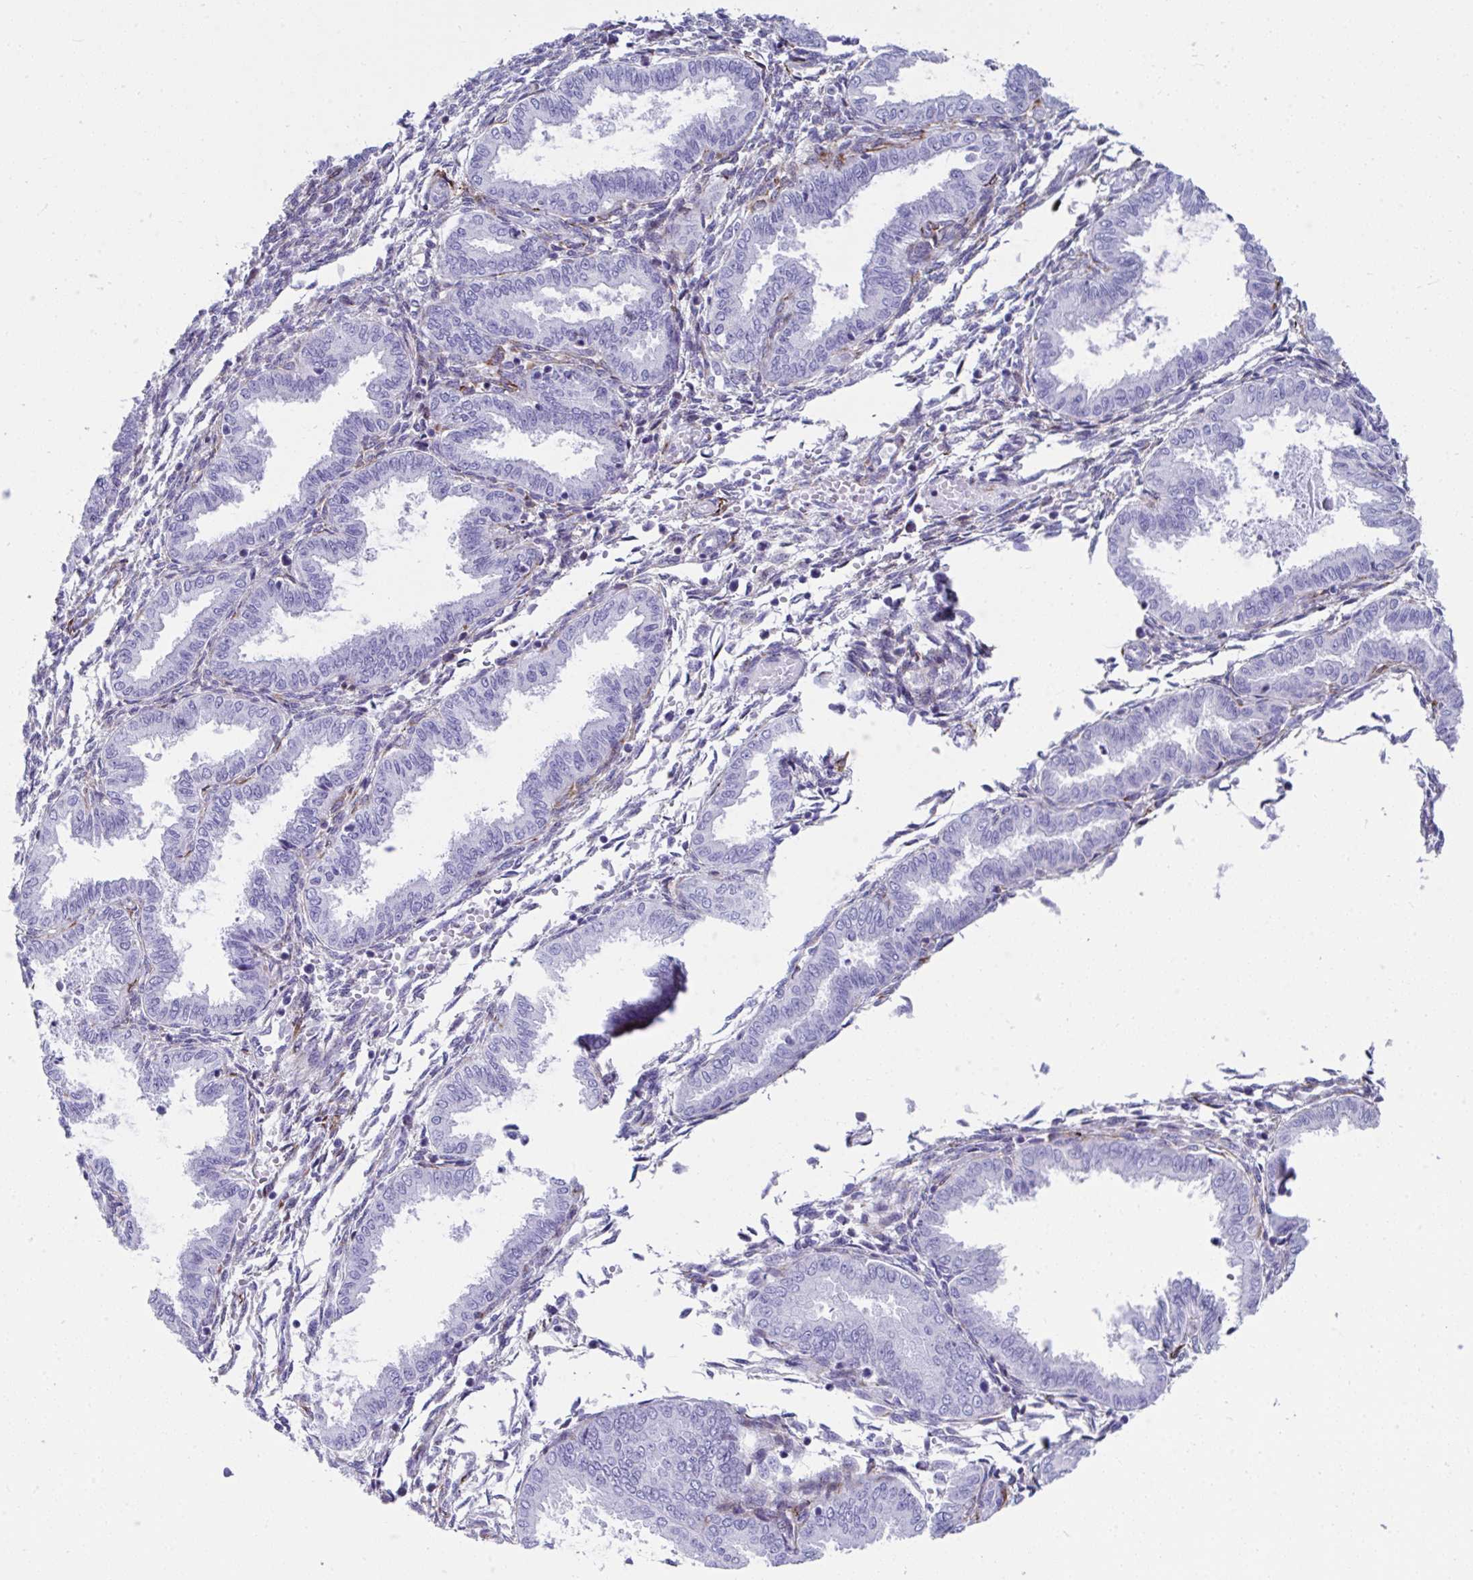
{"staining": {"intensity": "negative", "quantity": "none", "location": "none"}, "tissue": "endometrium", "cell_type": "Cells in endometrial stroma", "image_type": "normal", "snomed": [{"axis": "morphology", "description": "Normal tissue, NOS"}, {"axis": "topography", "description": "Endometrium"}], "caption": "This is an immunohistochemistry (IHC) image of benign endometrium. There is no positivity in cells in endometrial stroma.", "gene": "GRXCR2", "patient": {"sex": "female", "age": 33}}